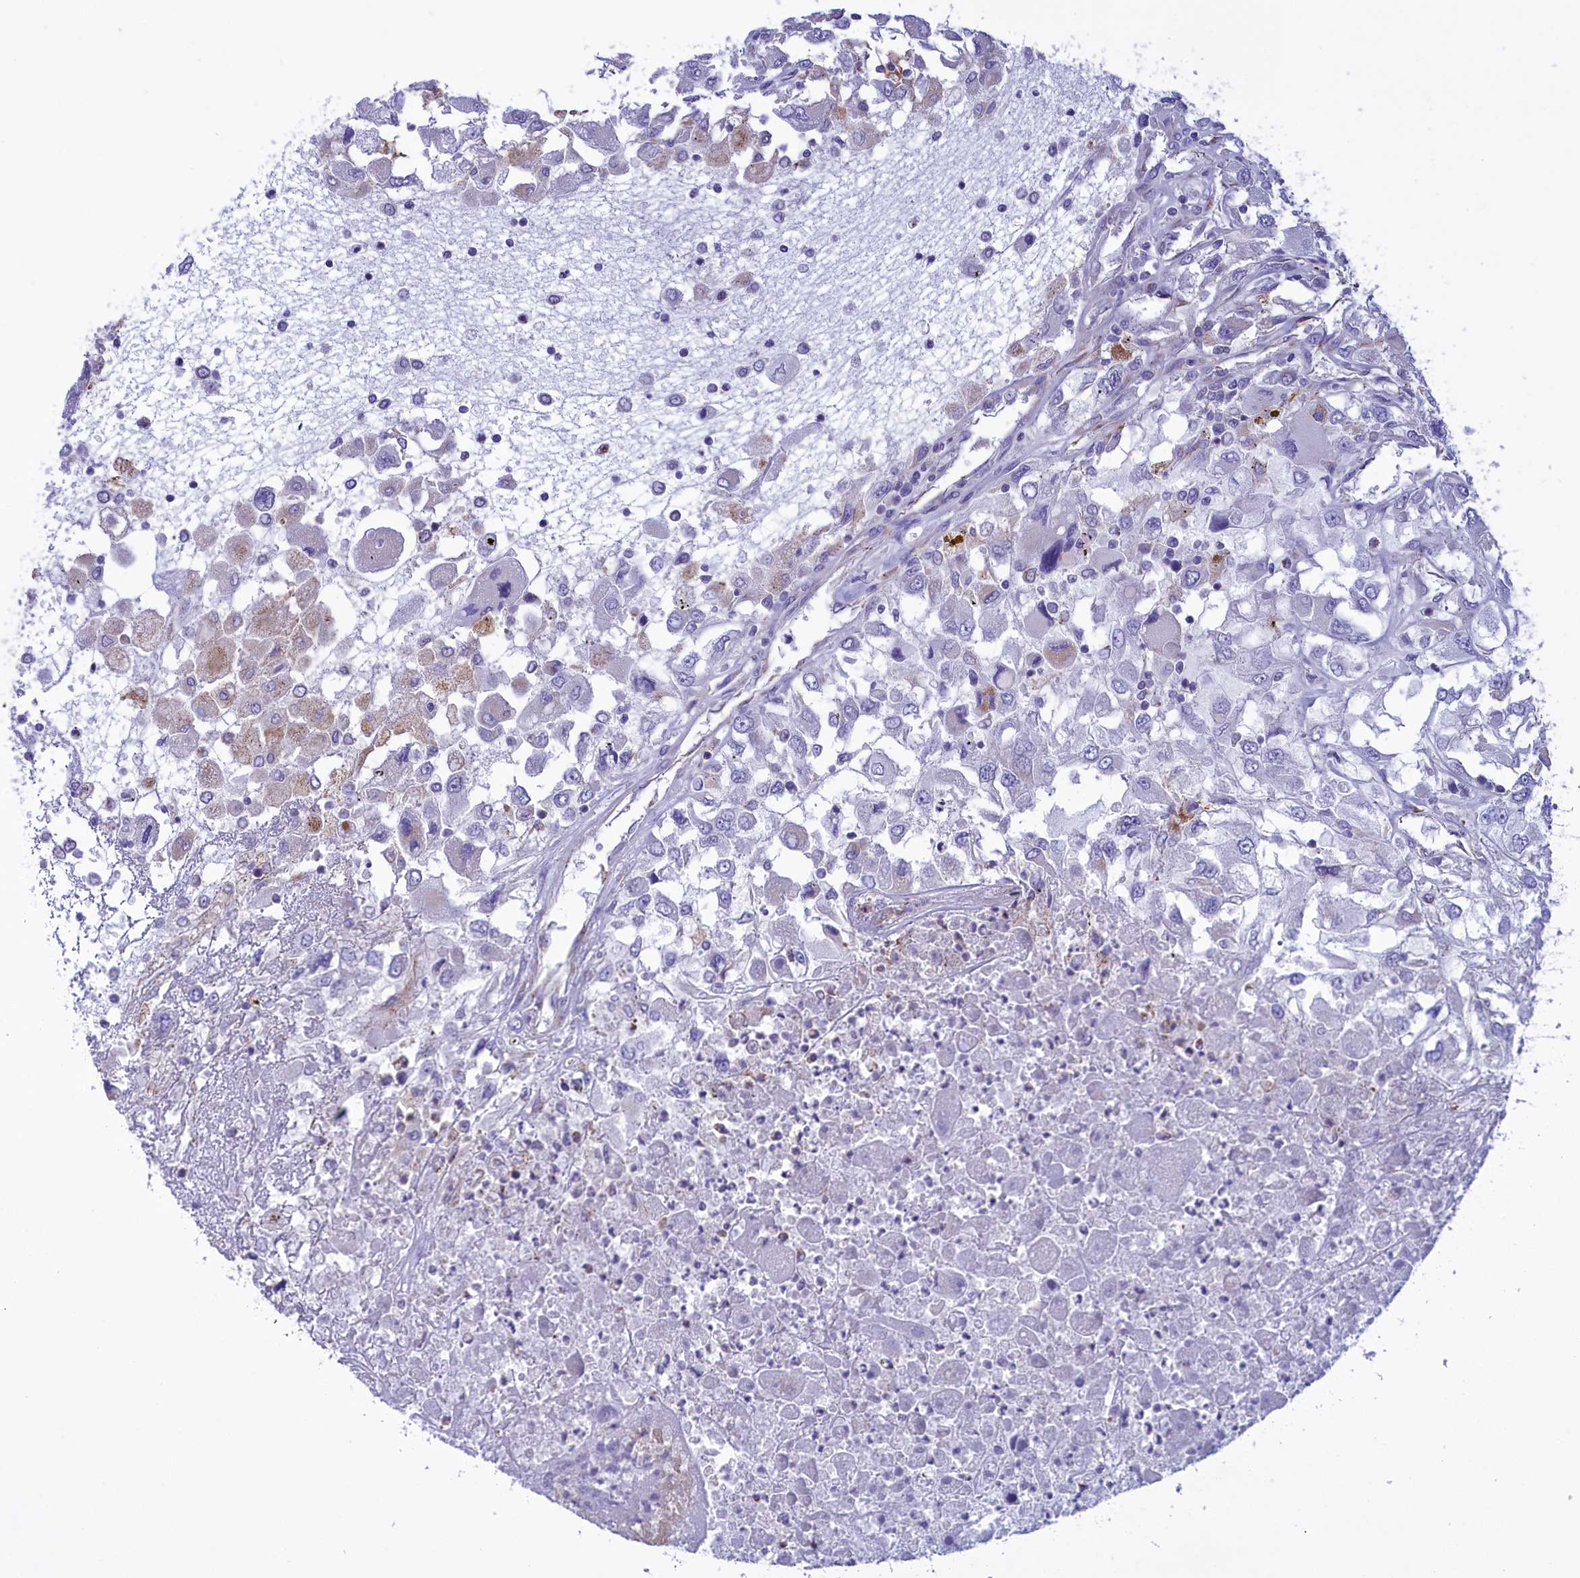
{"staining": {"intensity": "negative", "quantity": "none", "location": "none"}, "tissue": "renal cancer", "cell_type": "Tumor cells", "image_type": "cancer", "snomed": [{"axis": "morphology", "description": "Adenocarcinoma, NOS"}, {"axis": "topography", "description": "Kidney"}], "caption": "Immunohistochemistry (IHC) photomicrograph of human renal cancer stained for a protein (brown), which shows no expression in tumor cells. (Stains: DAB IHC with hematoxylin counter stain, Microscopy: brightfield microscopy at high magnification).", "gene": "CORO7-PAM16", "patient": {"sex": "female", "age": 52}}